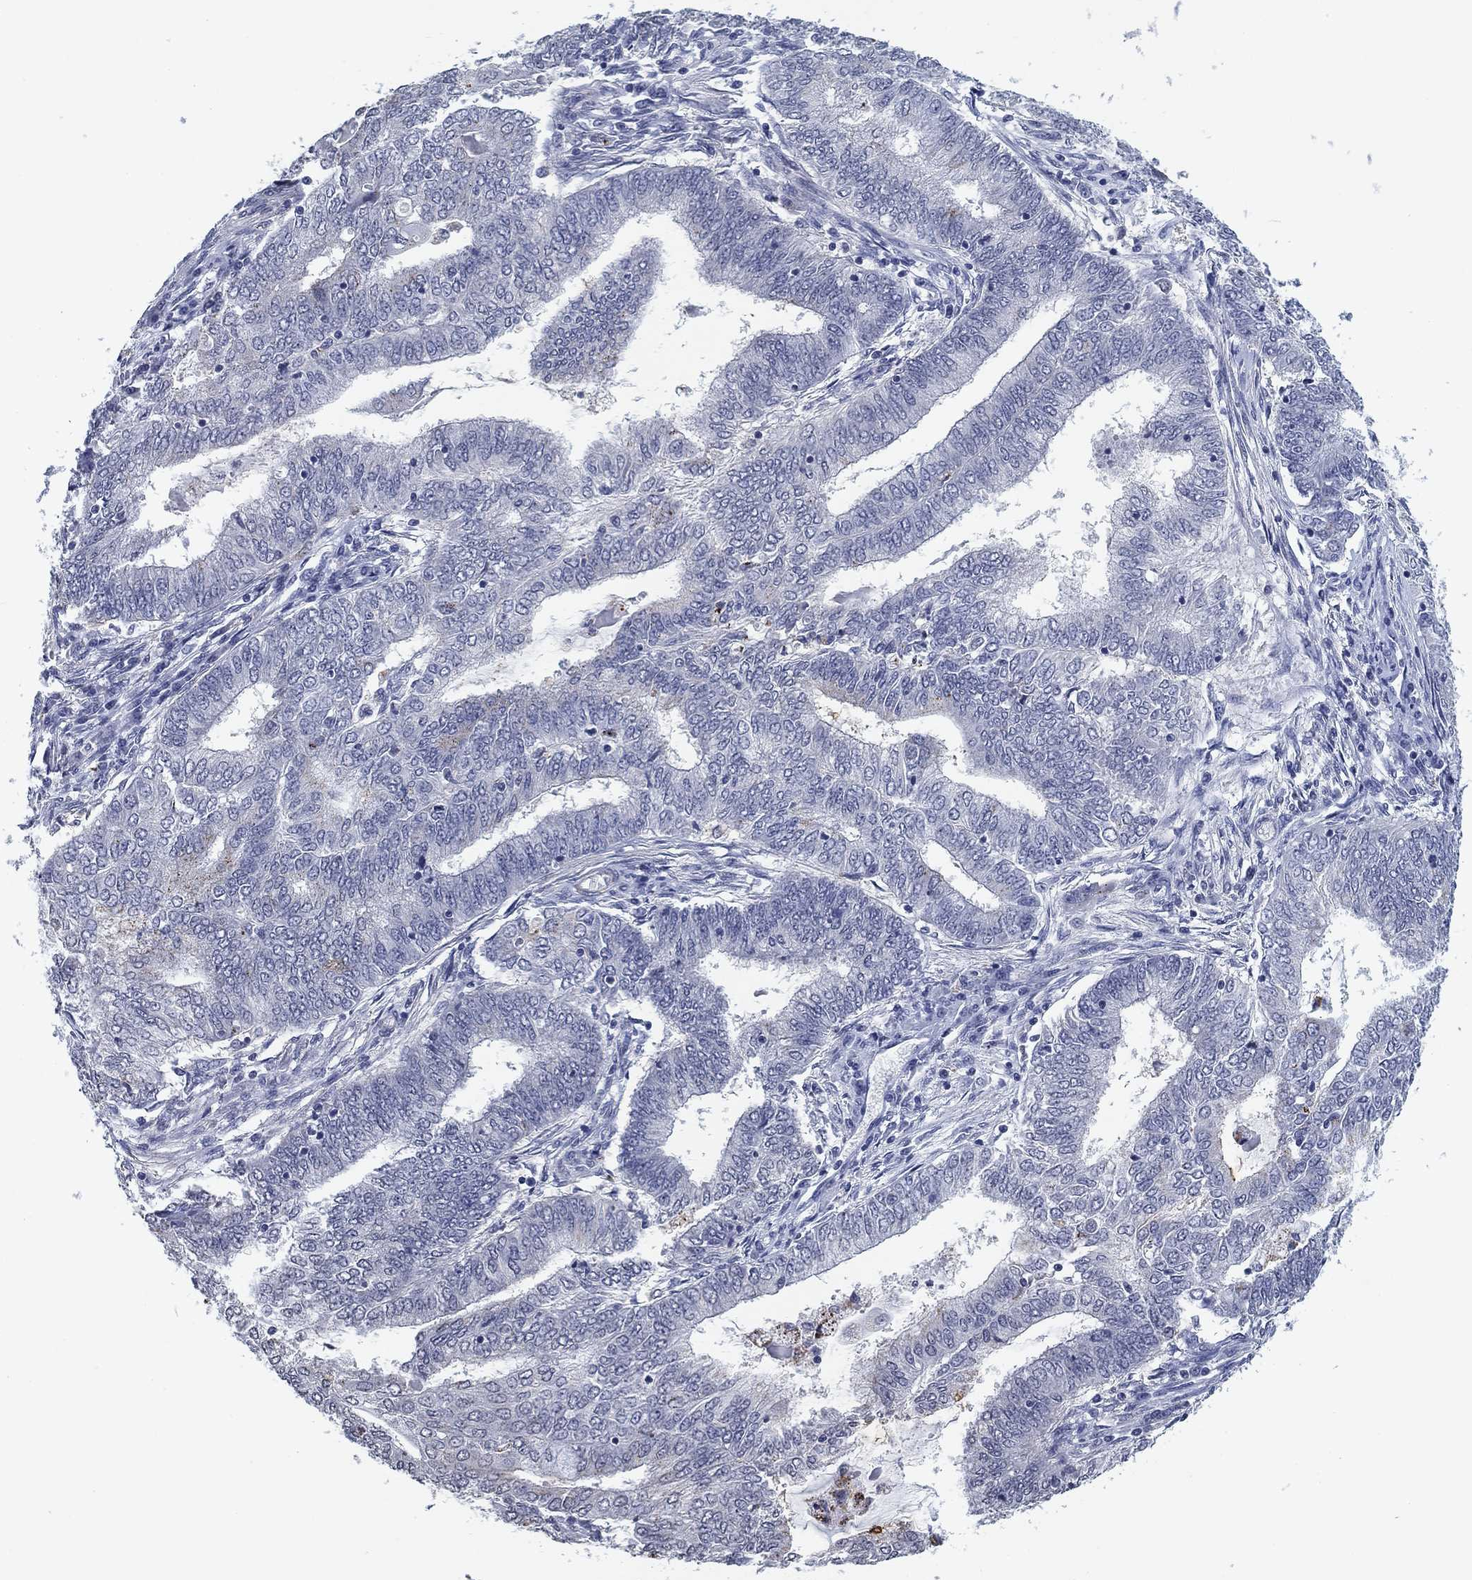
{"staining": {"intensity": "negative", "quantity": "none", "location": "none"}, "tissue": "endometrial cancer", "cell_type": "Tumor cells", "image_type": "cancer", "snomed": [{"axis": "morphology", "description": "Adenocarcinoma, NOS"}, {"axis": "topography", "description": "Endometrium"}], "caption": "The immunohistochemistry (IHC) histopathology image has no significant expression in tumor cells of adenocarcinoma (endometrial) tissue.", "gene": "OTUB2", "patient": {"sex": "female", "age": 62}}